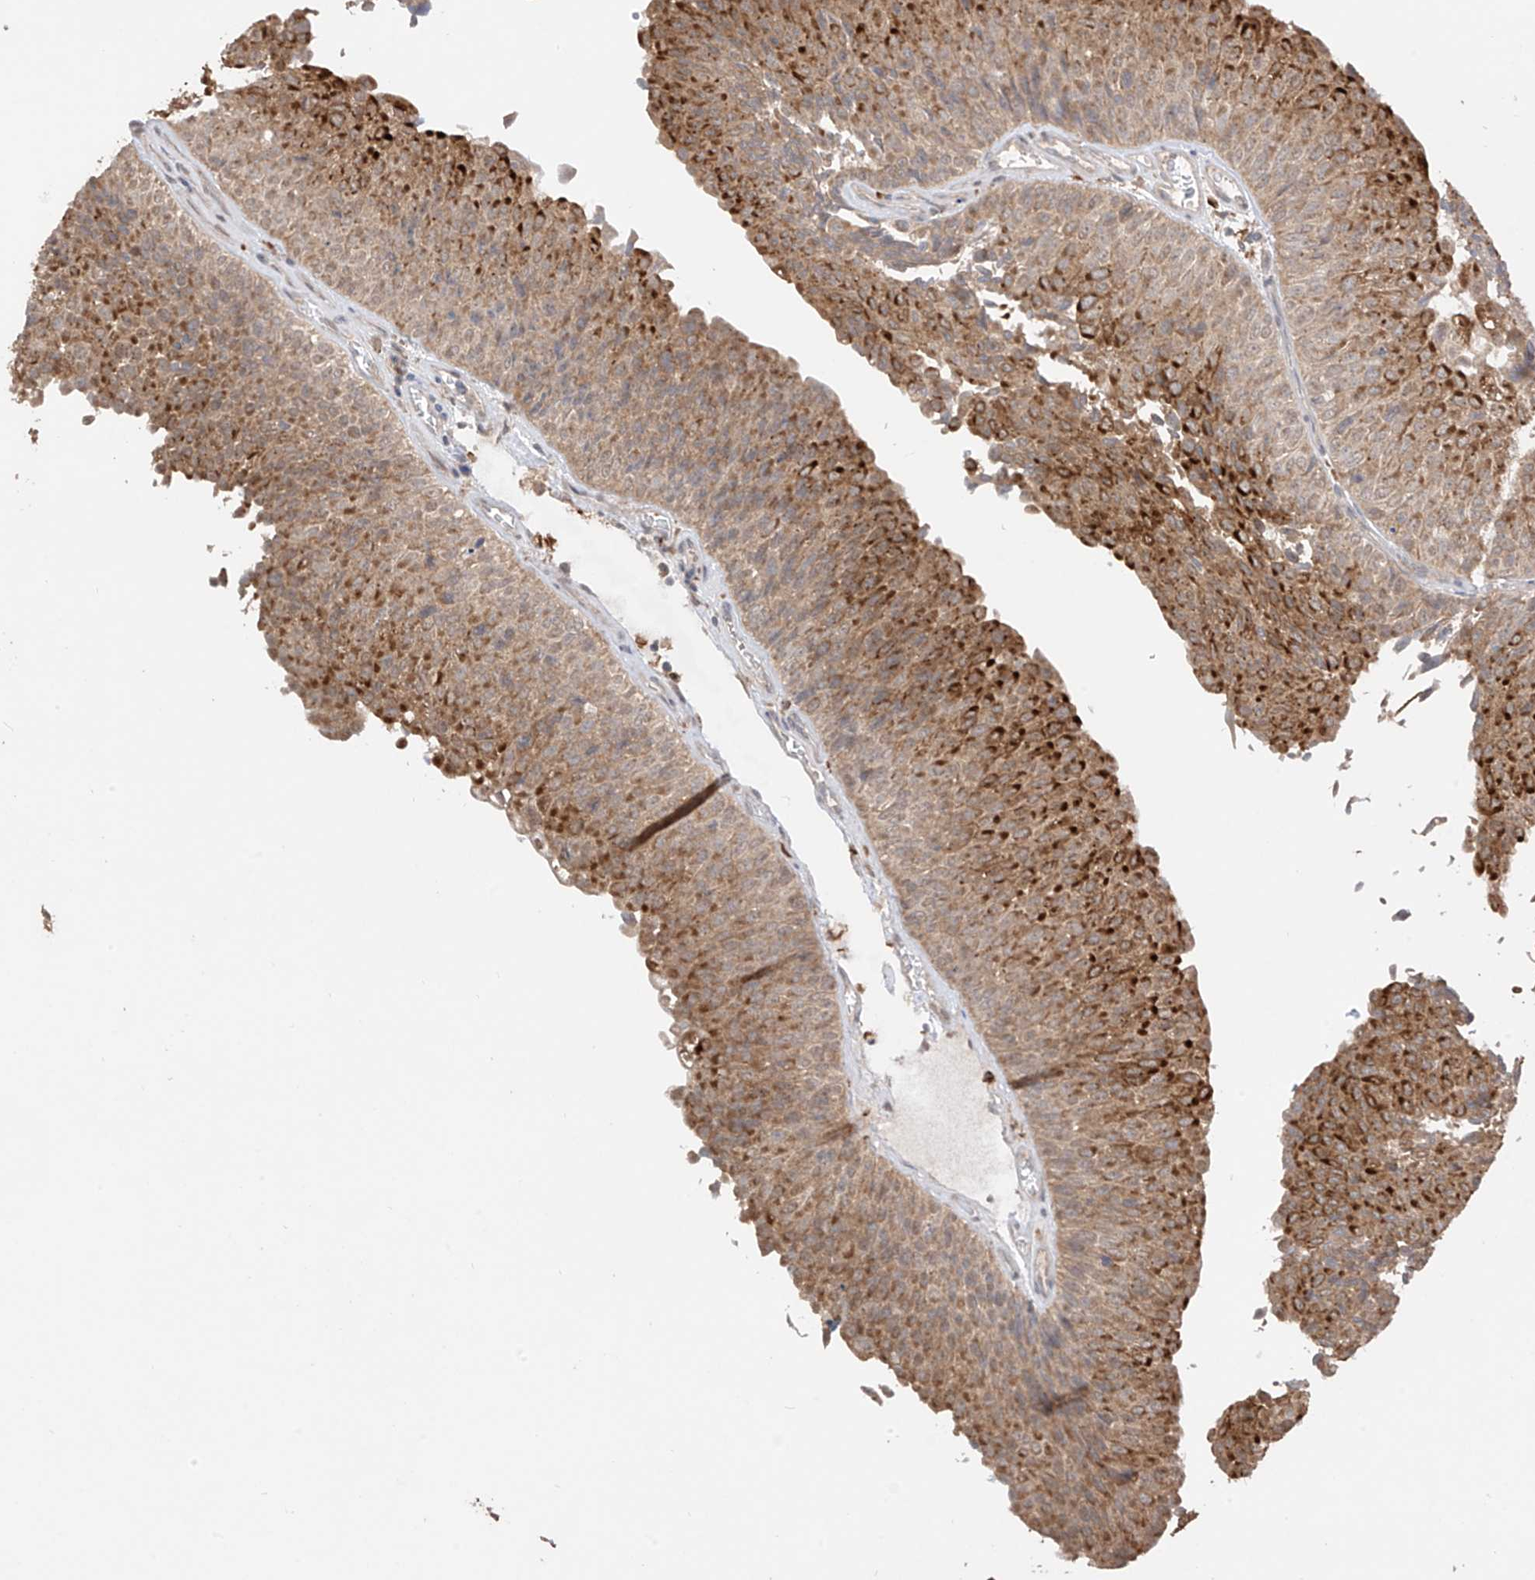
{"staining": {"intensity": "moderate", "quantity": ">75%", "location": "cytoplasmic/membranous"}, "tissue": "urothelial cancer", "cell_type": "Tumor cells", "image_type": "cancer", "snomed": [{"axis": "morphology", "description": "Urothelial carcinoma, Low grade"}, {"axis": "topography", "description": "Urinary bladder"}], "caption": "There is medium levels of moderate cytoplasmic/membranous staining in tumor cells of urothelial cancer, as demonstrated by immunohistochemical staining (brown color).", "gene": "LATS1", "patient": {"sex": "male", "age": 78}}